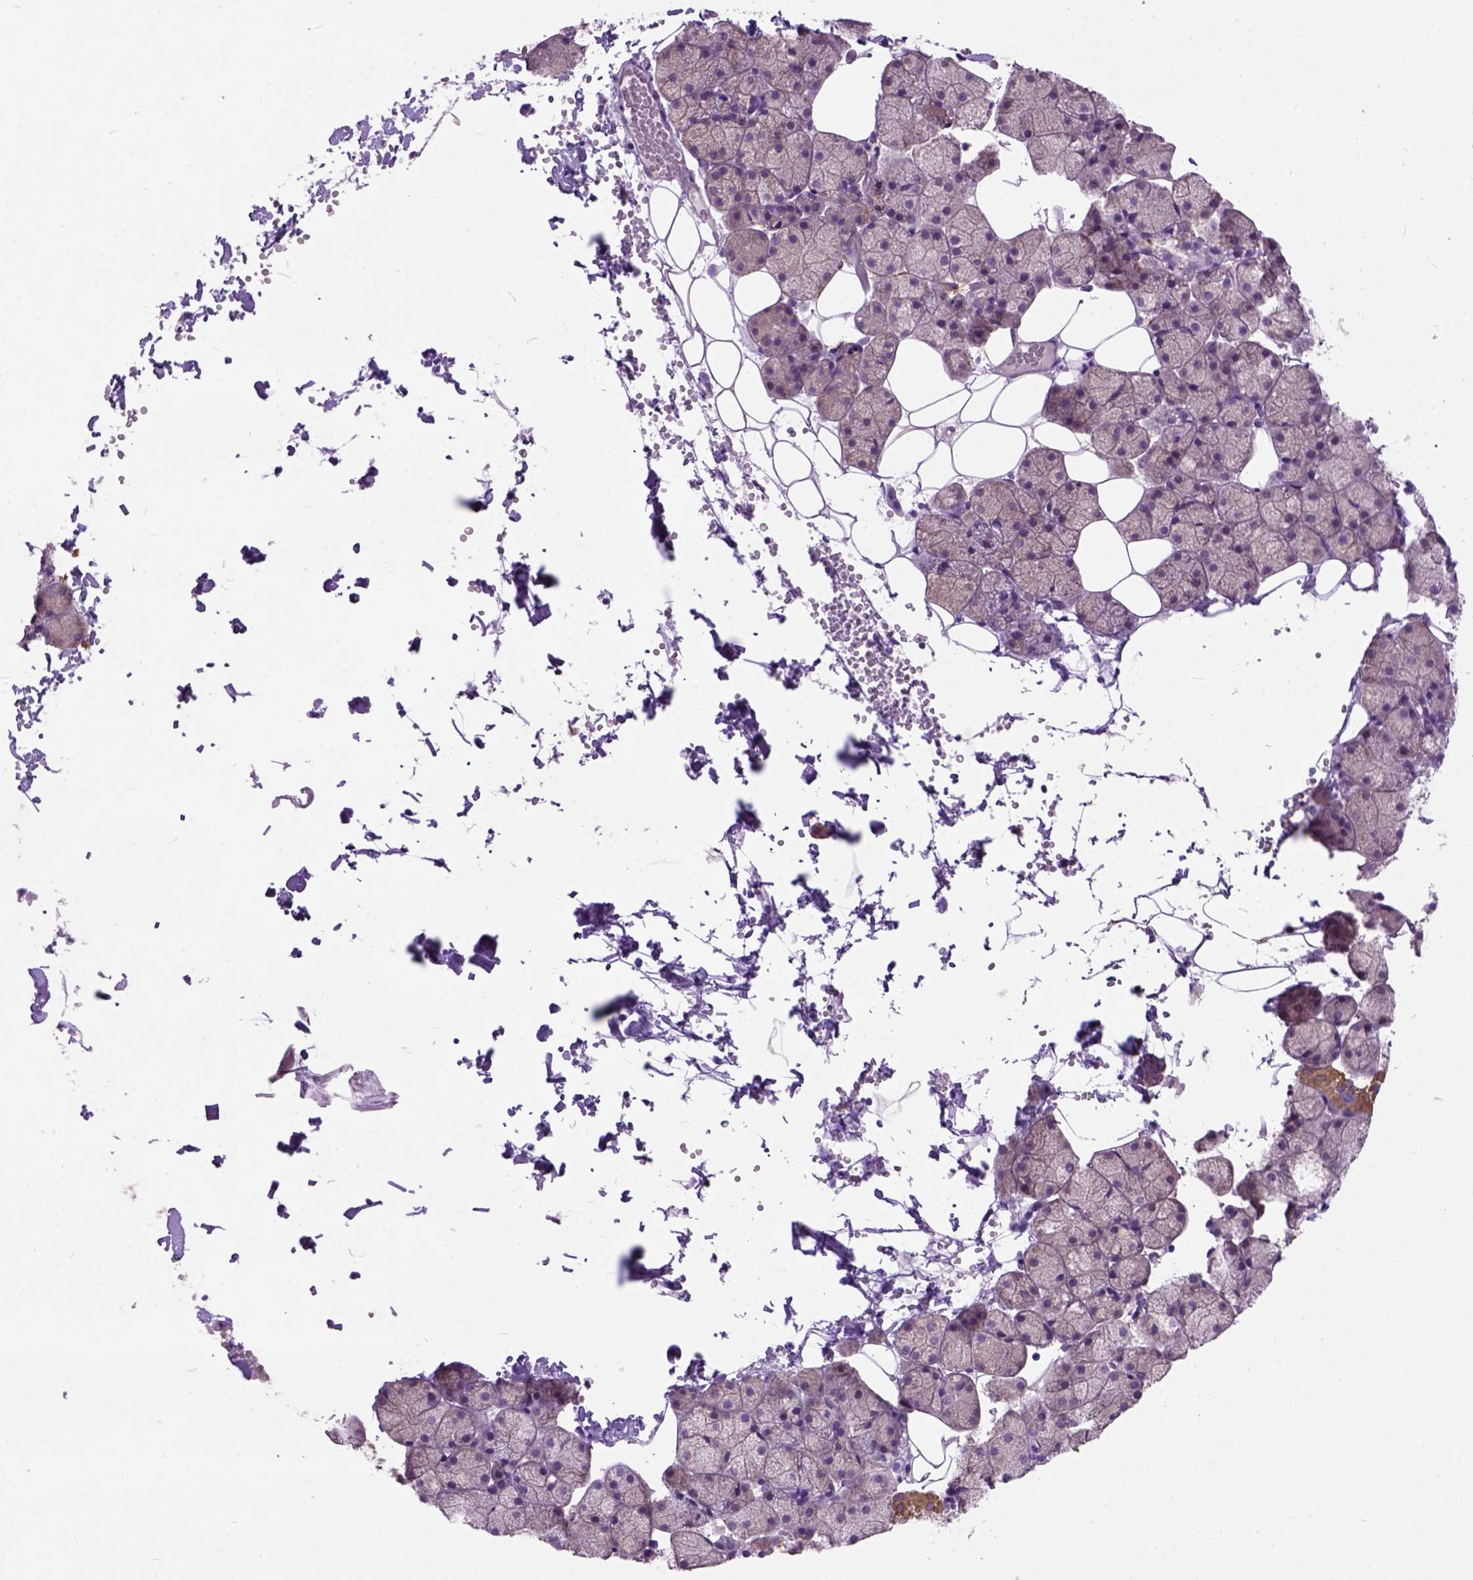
{"staining": {"intensity": "moderate", "quantity": "25%-75%", "location": "cytoplasmic/membranous"}, "tissue": "salivary gland", "cell_type": "Glandular cells", "image_type": "normal", "snomed": [{"axis": "morphology", "description": "Normal tissue, NOS"}, {"axis": "topography", "description": "Salivary gland"}], "caption": "The image exhibits staining of benign salivary gland, revealing moderate cytoplasmic/membranous protein expression (brown color) within glandular cells. The staining is performed using DAB (3,3'-diaminobenzidine) brown chromogen to label protein expression. The nuclei are counter-stained blue using hematoxylin.", "gene": "MAPT", "patient": {"sex": "male", "age": 38}}